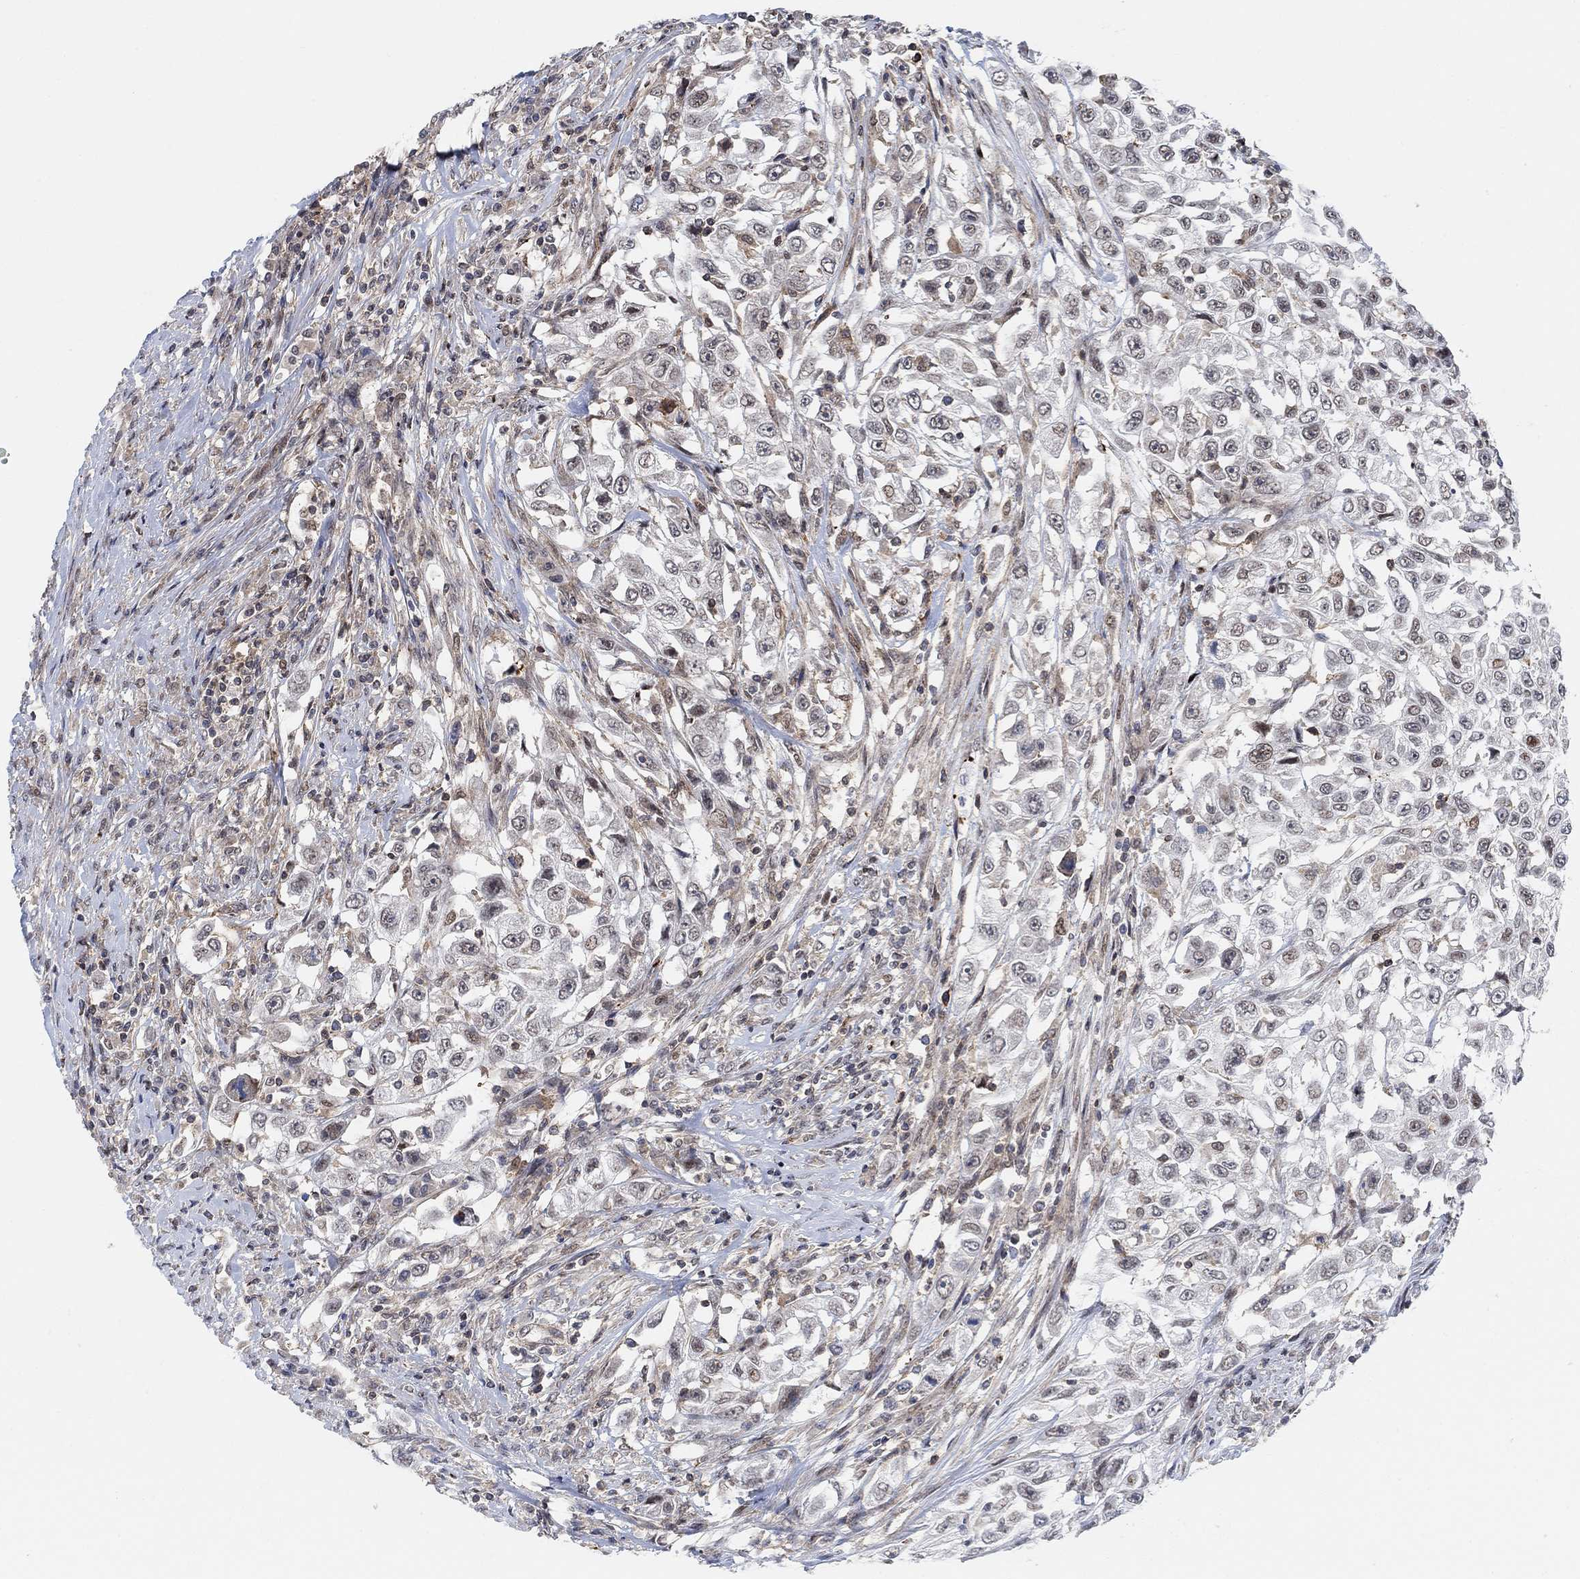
{"staining": {"intensity": "moderate", "quantity": "<25%", "location": "nuclear"}, "tissue": "urothelial cancer", "cell_type": "Tumor cells", "image_type": "cancer", "snomed": [{"axis": "morphology", "description": "Urothelial carcinoma, High grade"}, {"axis": "topography", "description": "Urinary bladder"}], "caption": "Tumor cells show low levels of moderate nuclear staining in about <25% of cells in urothelial cancer. (DAB (3,3'-diaminobenzidine) IHC with brightfield microscopy, high magnification).", "gene": "PWWP2B", "patient": {"sex": "female", "age": 56}}